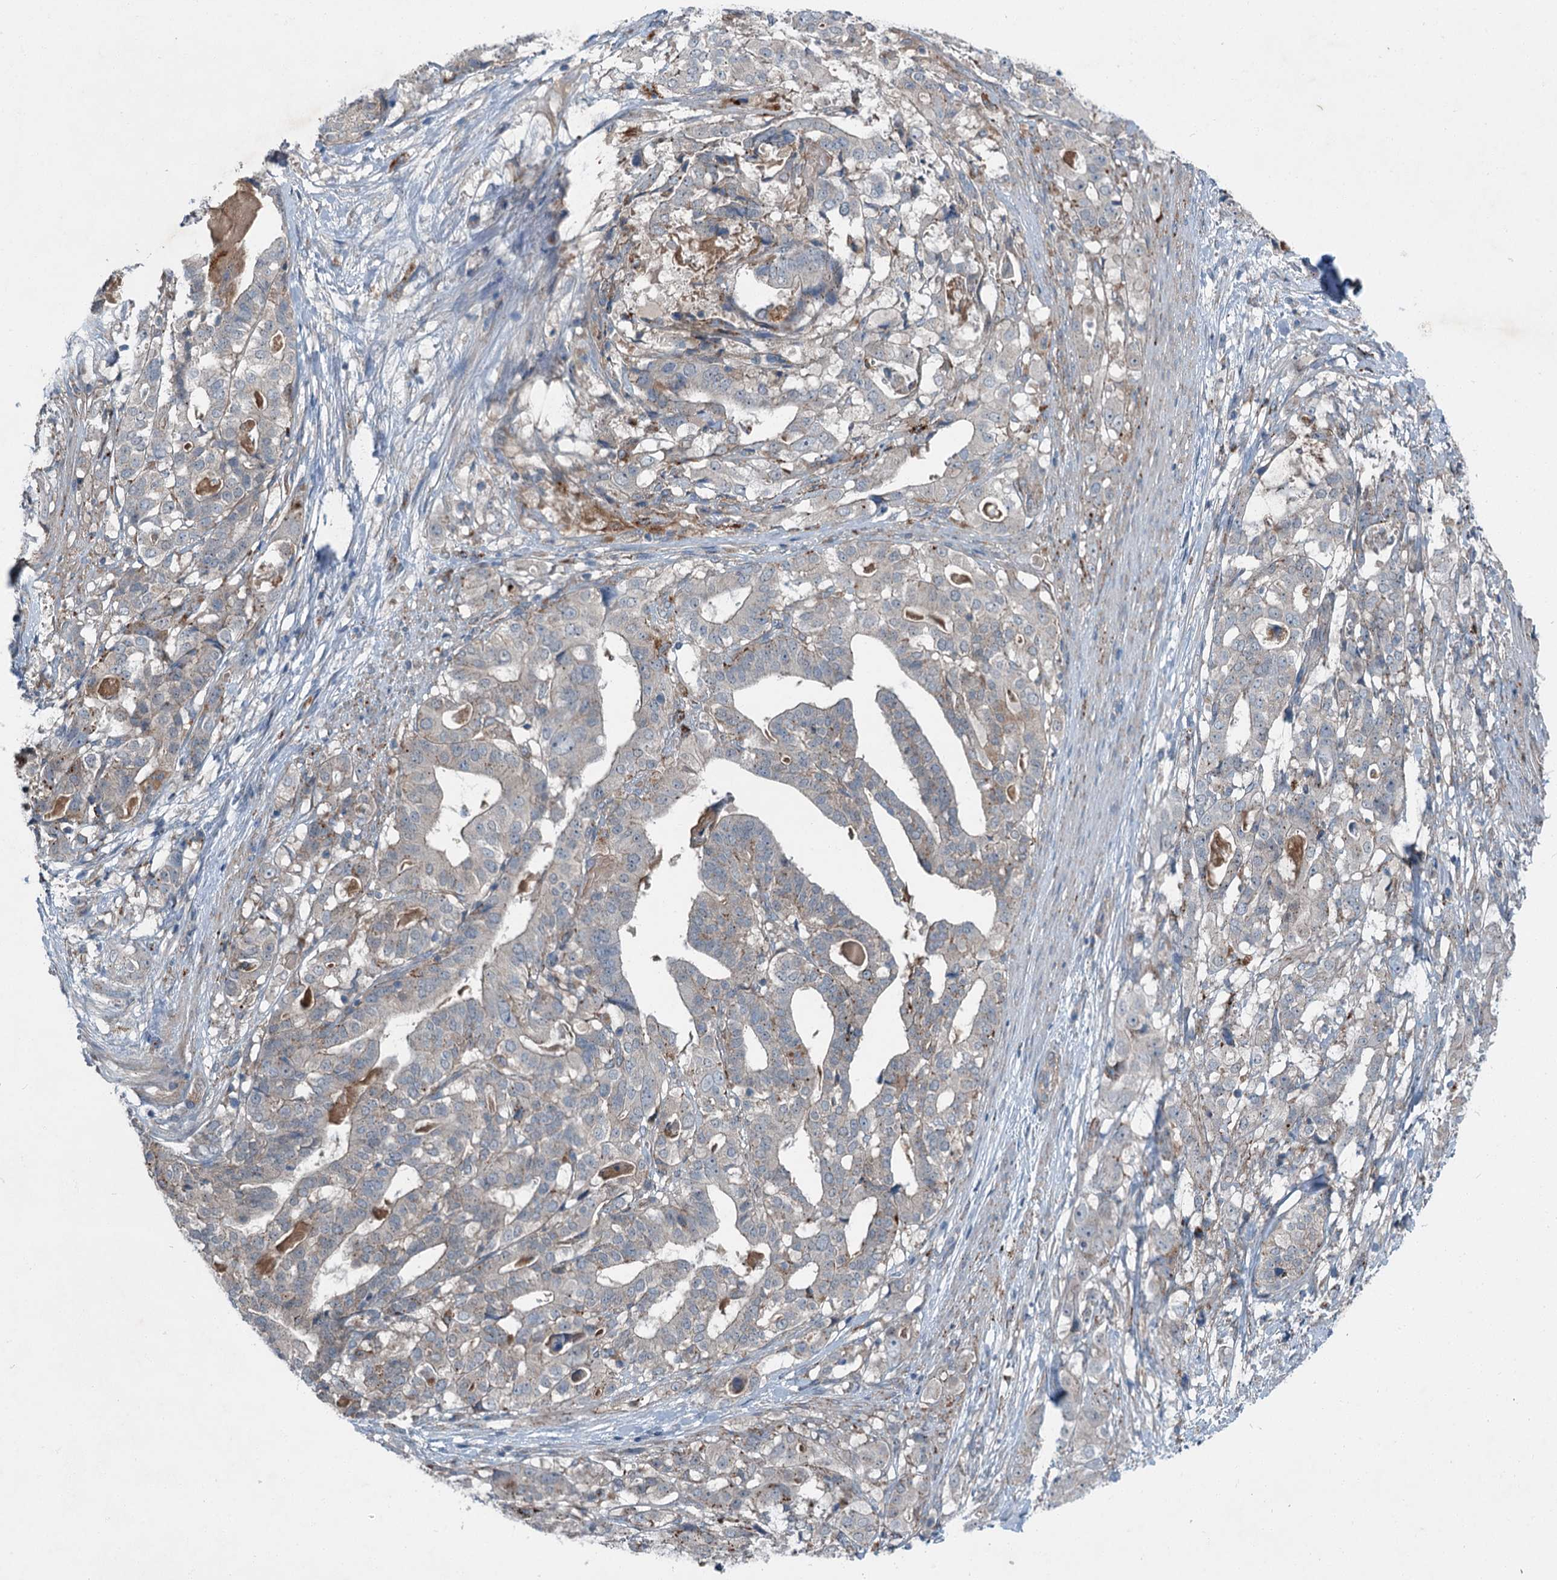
{"staining": {"intensity": "negative", "quantity": "none", "location": "none"}, "tissue": "stomach cancer", "cell_type": "Tumor cells", "image_type": "cancer", "snomed": [{"axis": "morphology", "description": "Adenocarcinoma, NOS"}, {"axis": "topography", "description": "Stomach"}], "caption": "High magnification brightfield microscopy of stomach adenocarcinoma stained with DAB (brown) and counterstained with hematoxylin (blue): tumor cells show no significant expression.", "gene": "AXL", "patient": {"sex": "male", "age": 48}}